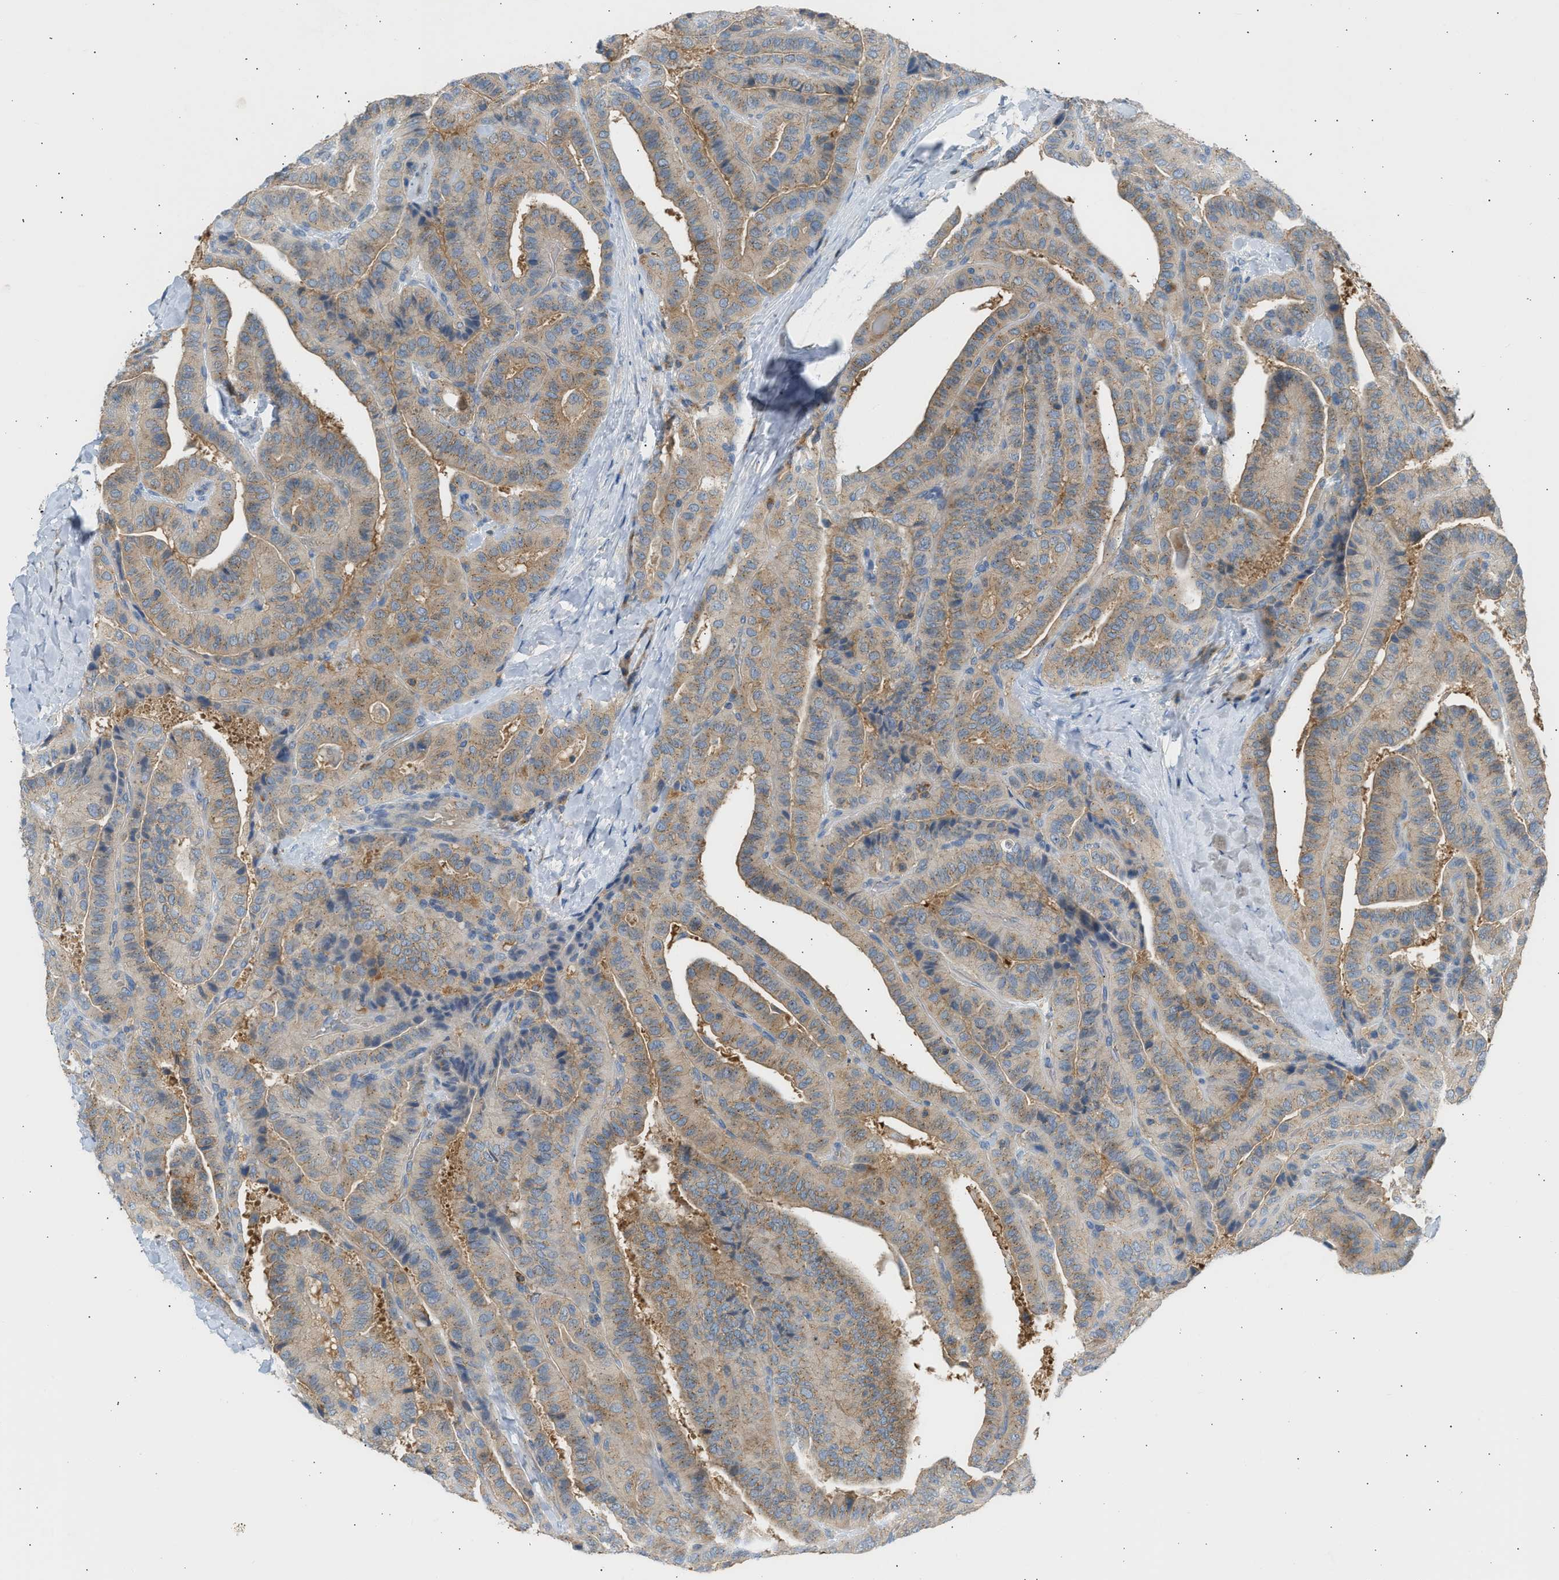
{"staining": {"intensity": "weak", "quantity": ">75%", "location": "cytoplasmic/membranous"}, "tissue": "thyroid cancer", "cell_type": "Tumor cells", "image_type": "cancer", "snomed": [{"axis": "morphology", "description": "Papillary adenocarcinoma, NOS"}, {"axis": "topography", "description": "Thyroid gland"}], "caption": "Immunohistochemical staining of human thyroid papillary adenocarcinoma exhibits weak cytoplasmic/membranous protein staining in approximately >75% of tumor cells.", "gene": "TRIM50", "patient": {"sex": "male", "age": 77}}